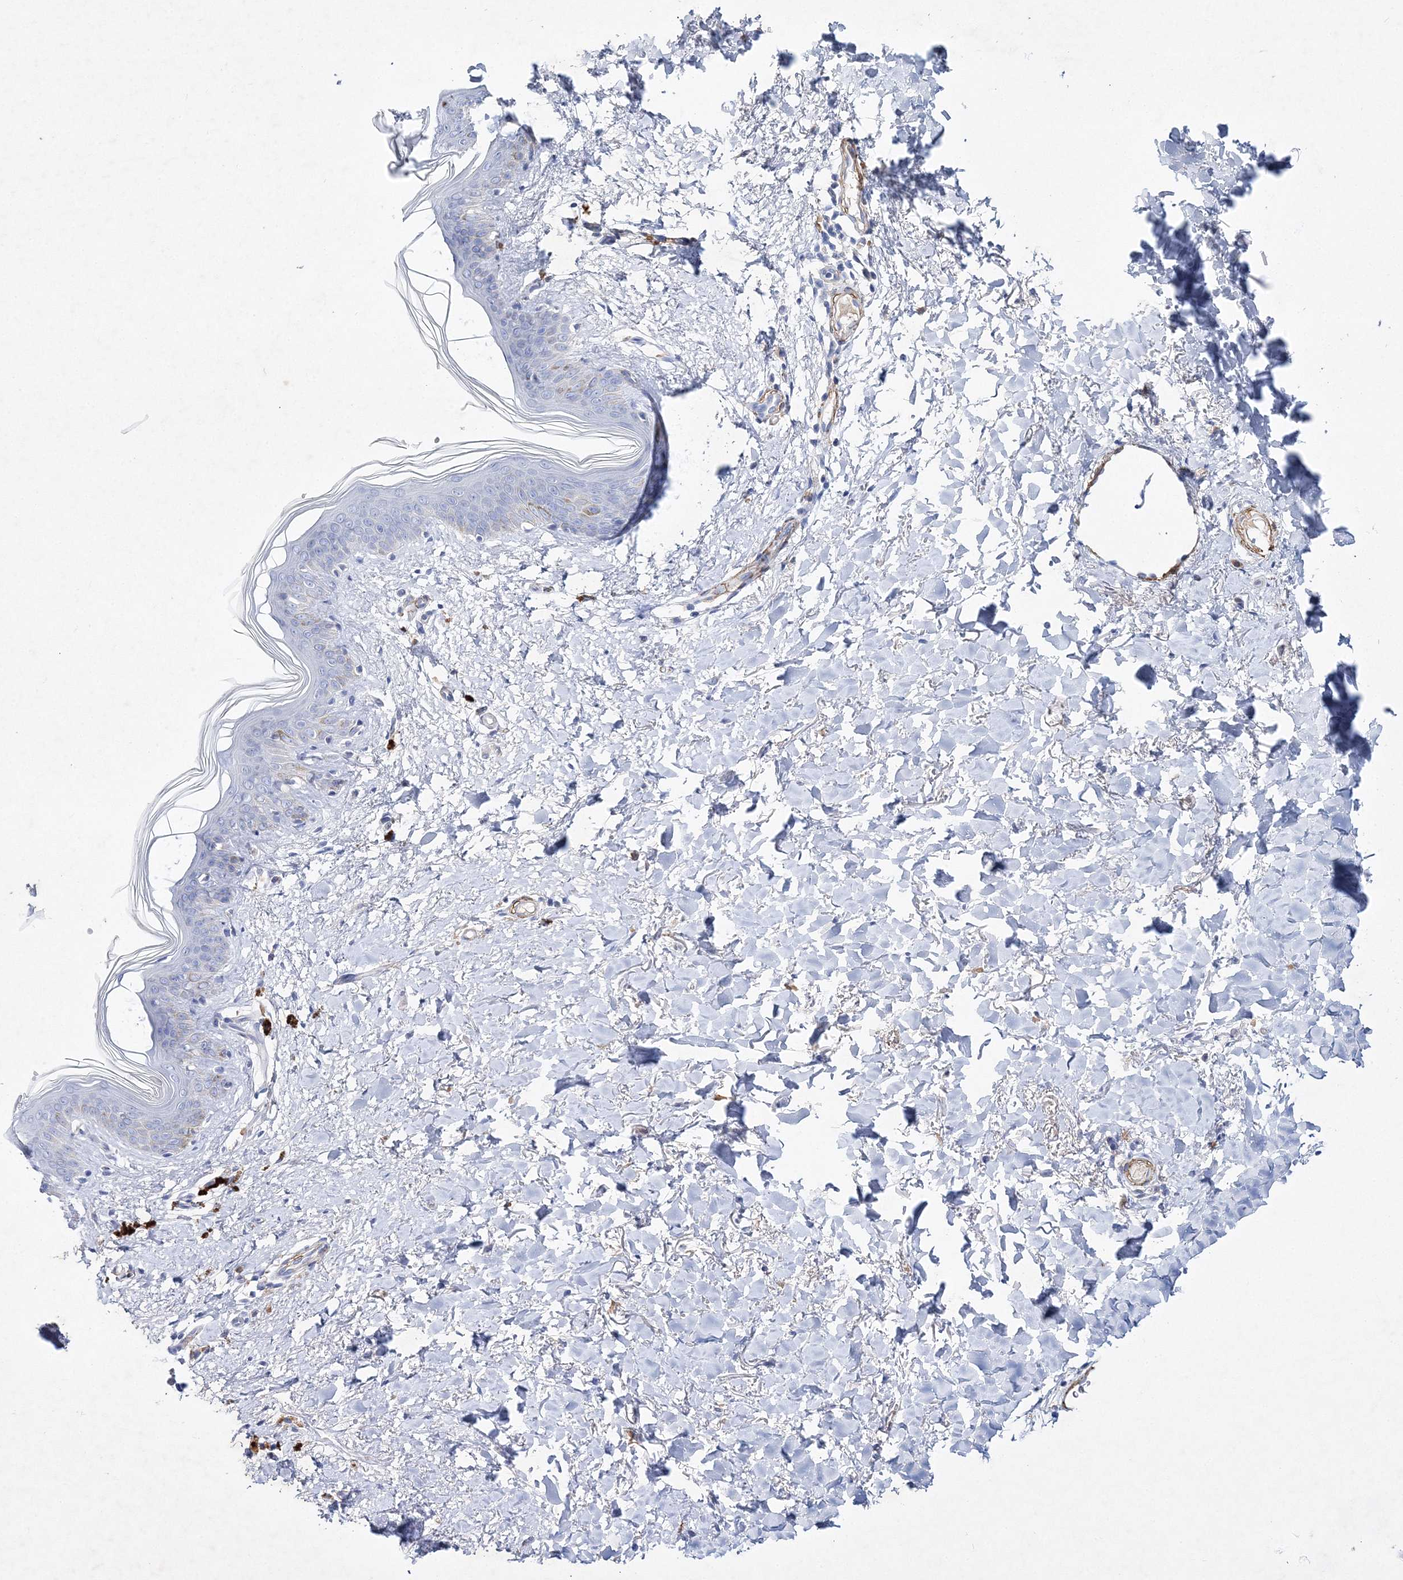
{"staining": {"intensity": "negative", "quantity": "none", "location": "none"}, "tissue": "skin", "cell_type": "Fibroblasts", "image_type": "normal", "snomed": [{"axis": "morphology", "description": "Normal tissue, NOS"}, {"axis": "topography", "description": "Skin"}], "caption": "A high-resolution image shows immunohistochemistry staining of benign skin, which reveals no significant staining in fibroblasts. The staining is performed using DAB brown chromogen with nuclei counter-stained in using hematoxylin.", "gene": "RTN2", "patient": {"sex": "female", "age": 46}}